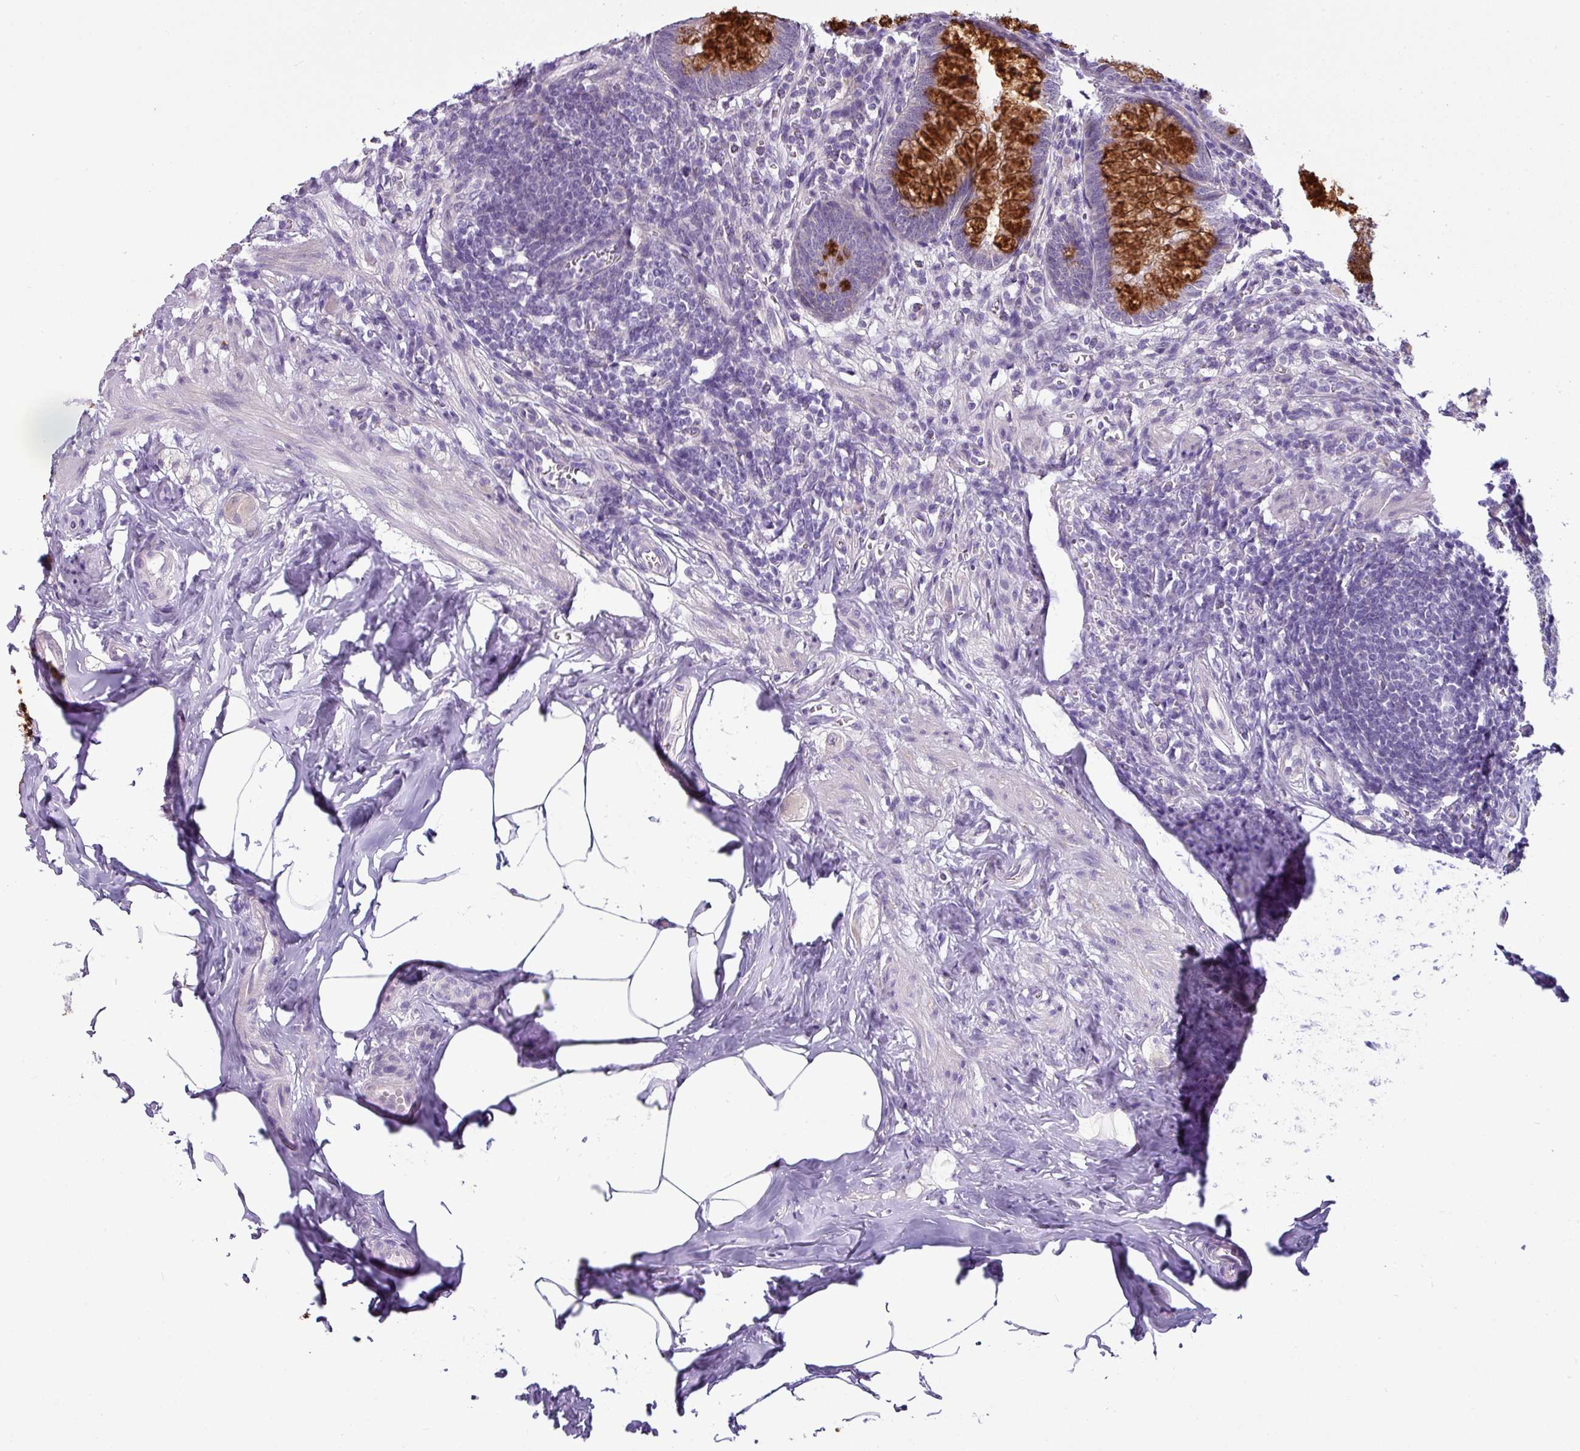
{"staining": {"intensity": "strong", "quantity": "25%-75%", "location": "cytoplasmic/membranous"}, "tissue": "appendix", "cell_type": "Glandular cells", "image_type": "normal", "snomed": [{"axis": "morphology", "description": "Normal tissue, NOS"}, {"axis": "topography", "description": "Appendix"}], "caption": "A high amount of strong cytoplasmic/membranous expression is identified in about 25%-75% of glandular cells in normal appendix.", "gene": "TOR1AIP2", "patient": {"sex": "male", "age": 56}}